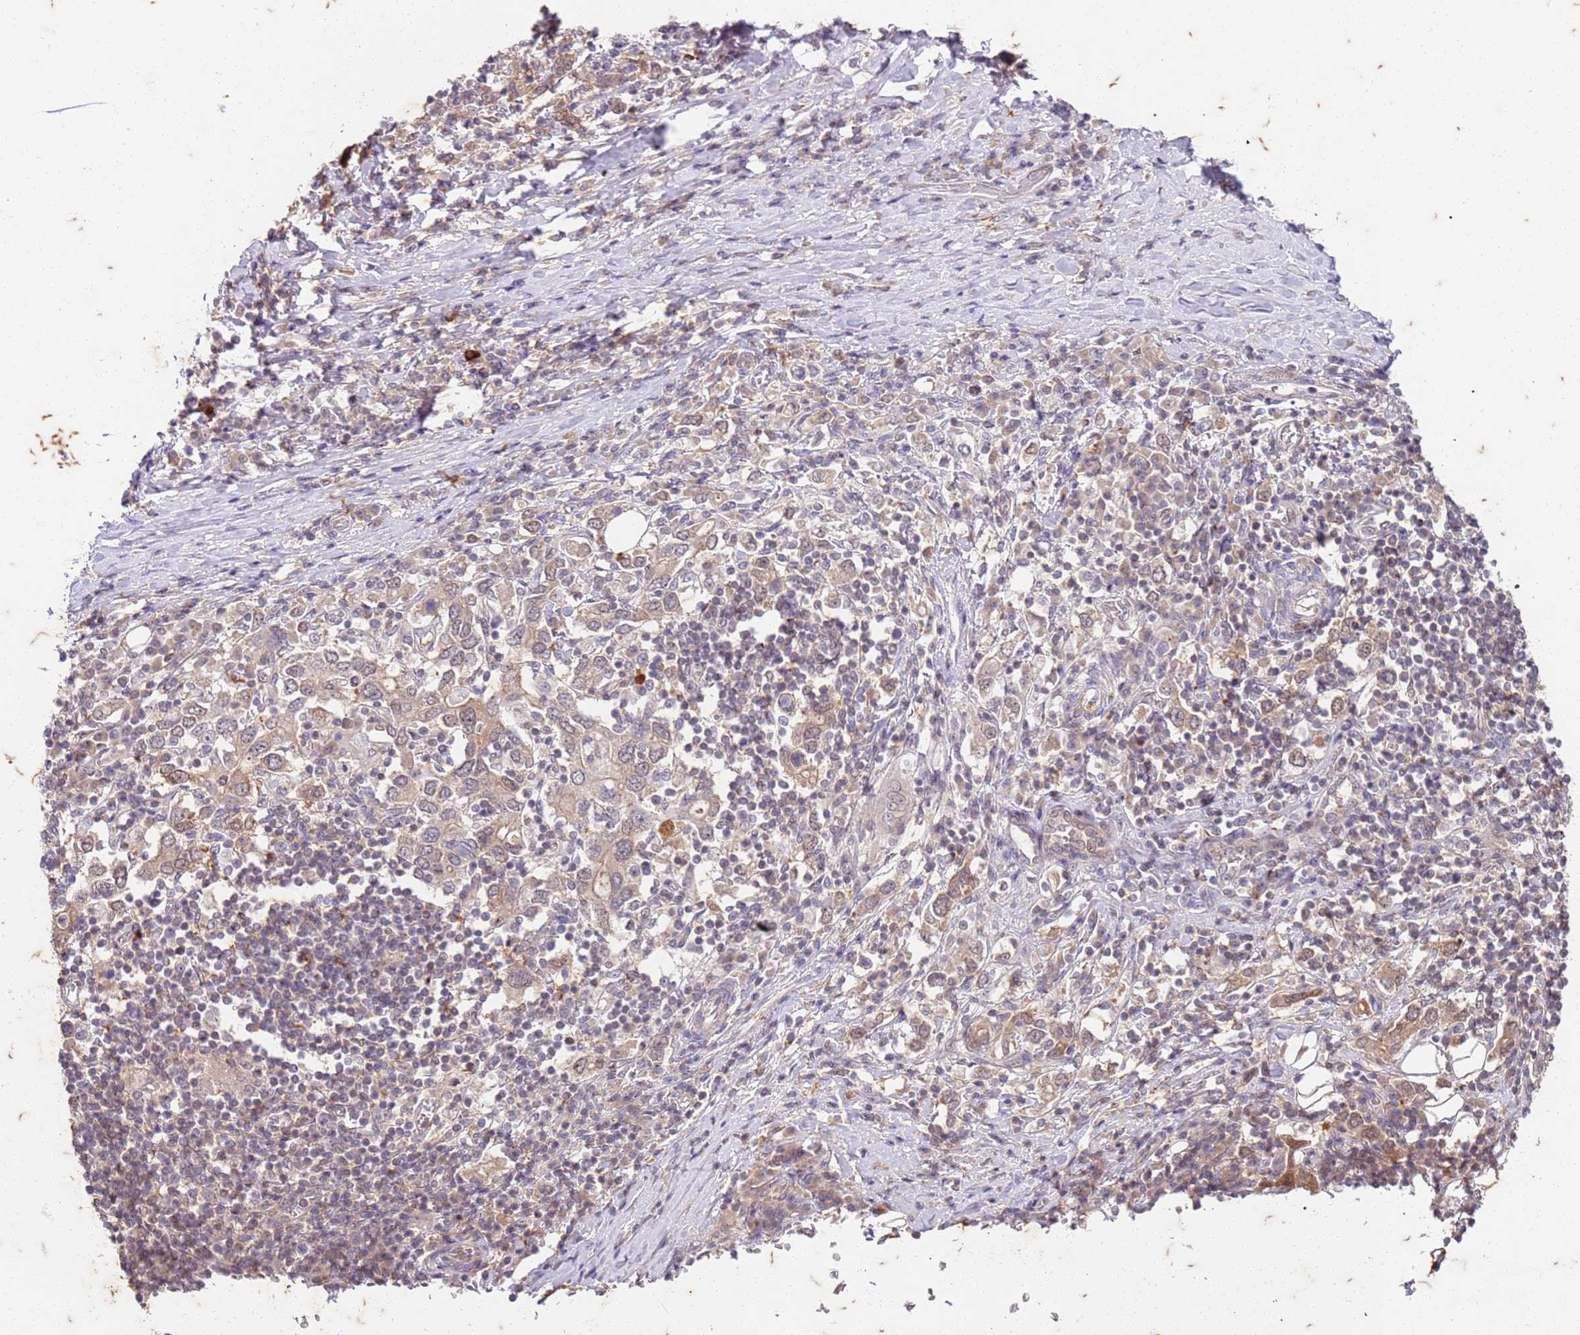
{"staining": {"intensity": "weak", "quantity": ">75%", "location": "cytoplasmic/membranous"}, "tissue": "stomach cancer", "cell_type": "Tumor cells", "image_type": "cancer", "snomed": [{"axis": "morphology", "description": "Adenocarcinoma, NOS"}, {"axis": "topography", "description": "Stomach, upper"}, {"axis": "topography", "description": "Stomach"}], "caption": "Brown immunohistochemical staining in stomach adenocarcinoma reveals weak cytoplasmic/membranous expression in approximately >75% of tumor cells.", "gene": "RAPGEF3", "patient": {"sex": "male", "age": 62}}